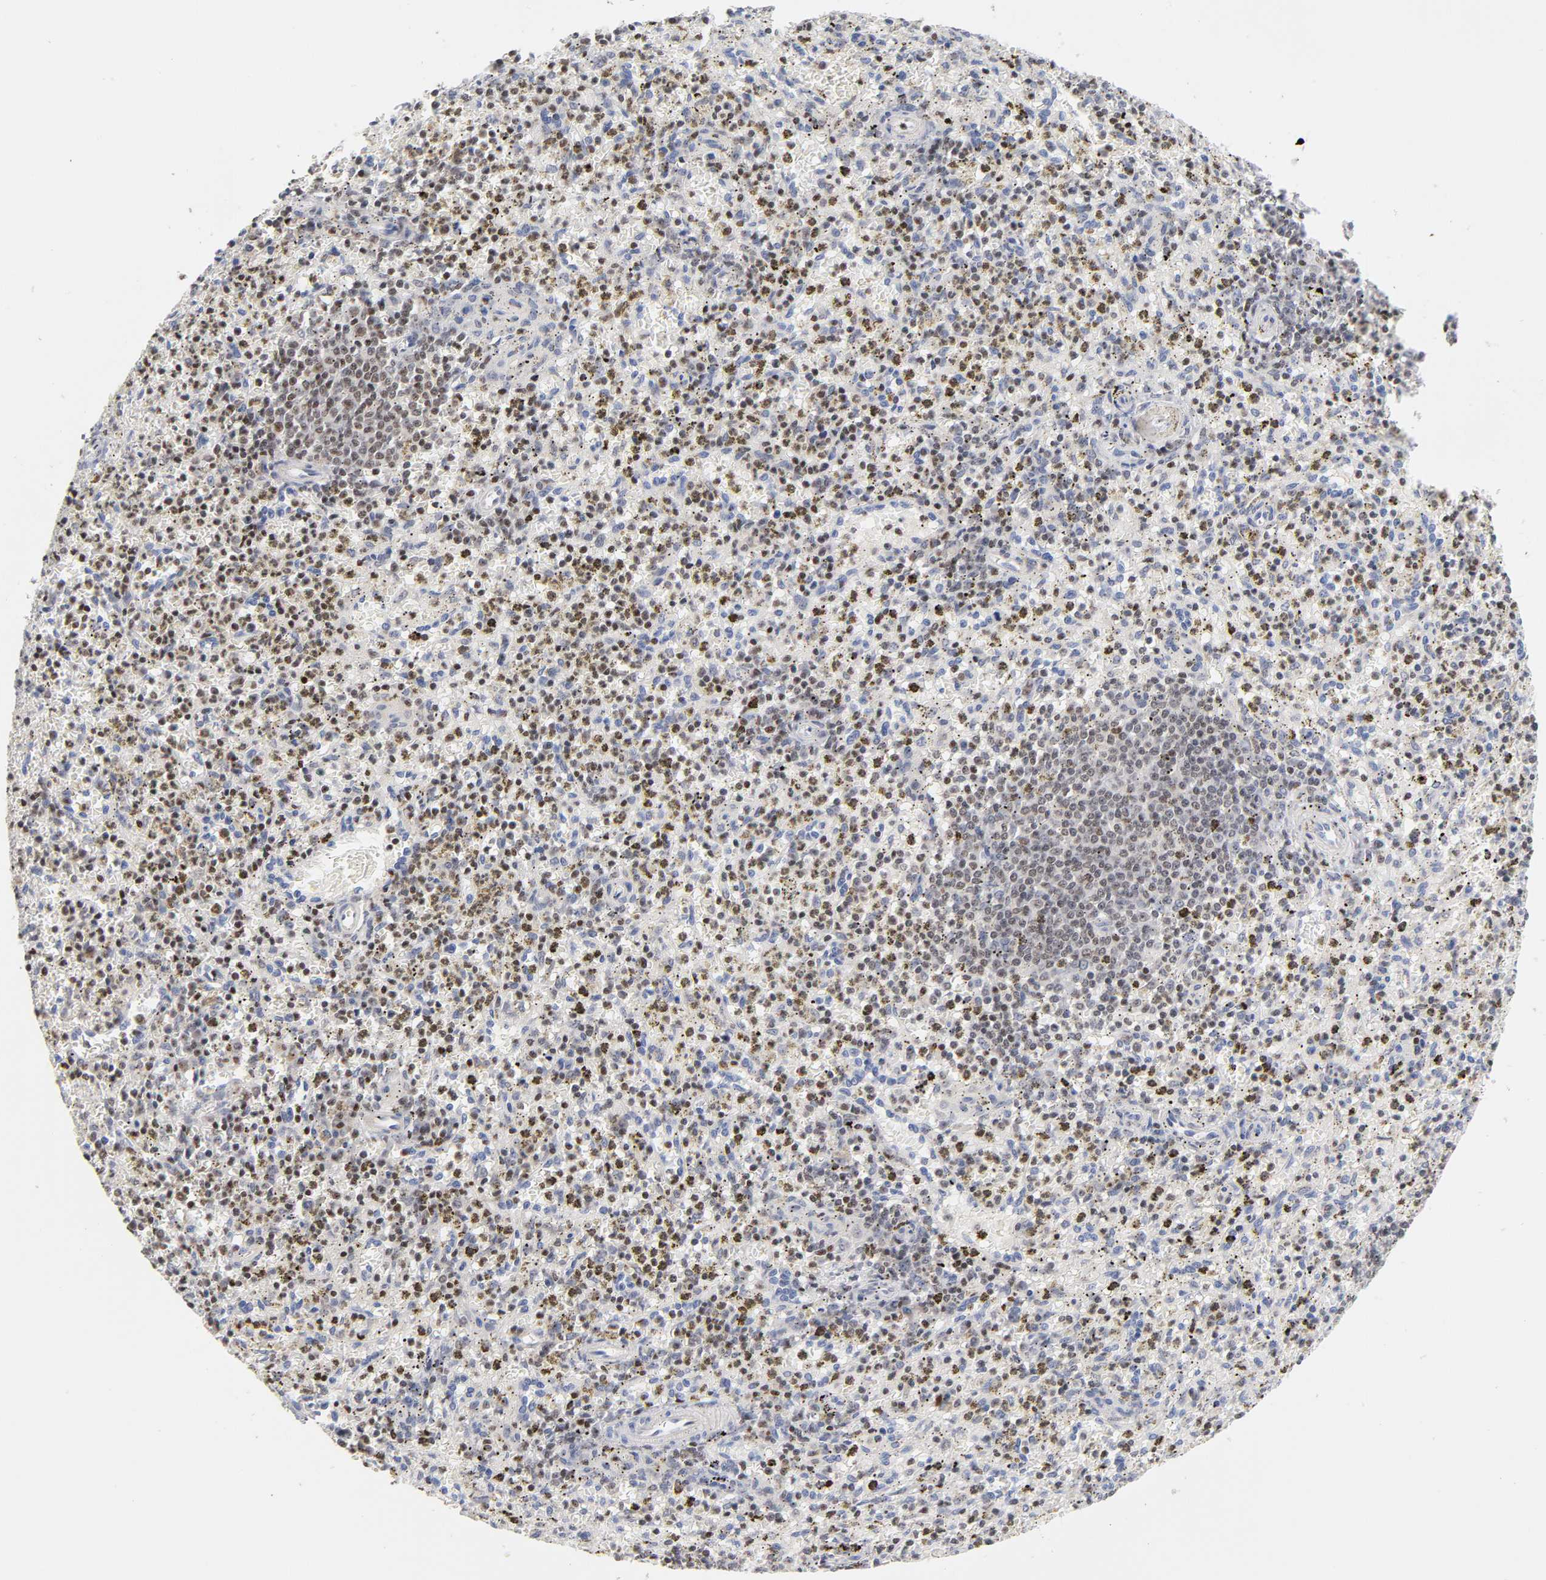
{"staining": {"intensity": "moderate", "quantity": "25%-75%", "location": "nuclear"}, "tissue": "spleen", "cell_type": "Cells in red pulp", "image_type": "normal", "snomed": [{"axis": "morphology", "description": "Normal tissue, NOS"}, {"axis": "topography", "description": "Spleen"}], "caption": "Immunohistochemistry of normal spleen reveals medium levels of moderate nuclear positivity in about 25%-75% of cells in red pulp.", "gene": "RUNX1", "patient": {"sex": "male", "age": 72}}